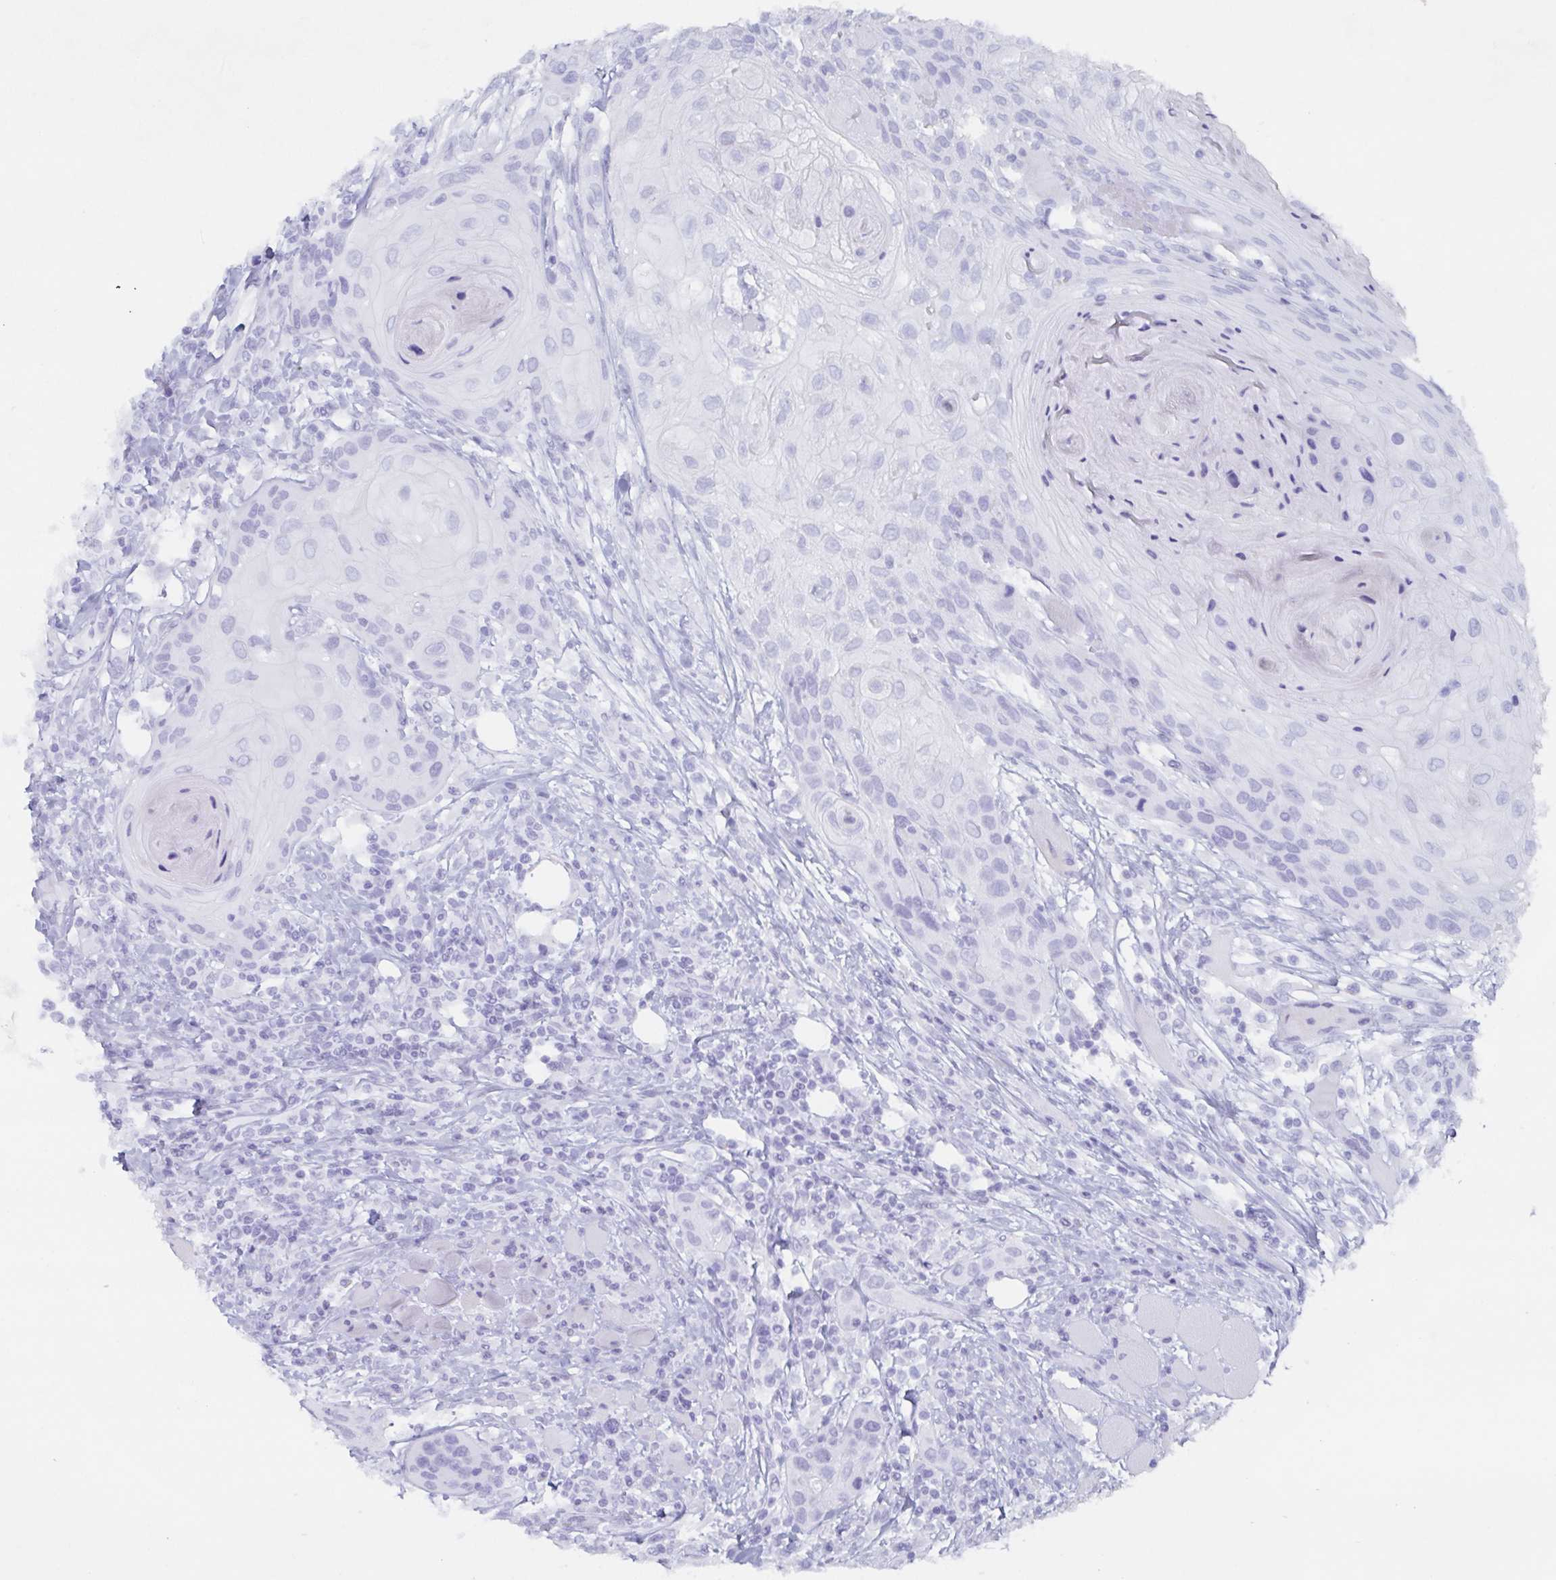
{"staining": {"intensity": "negative", "quantity": "none", "location": "none"}, "tissue": "head and neck cancer", "cell_type": "Tumor cells", "image_type": "cancer", "snomed": [{"axis": "morphology", "description": "Squamous cell carcinoma, NOS"}, {"axis": "topography", "description": "Oral tissue"}, {"axis": "topography", "description": "Head-Neck"}], "caption": "Squamous cell carcinoma (head and neck) stained for a protein using immunohistochemistry displays no staining tumor cells.", "gene": "AGFG2", "patient": {"sex": "male", "age": 58}}